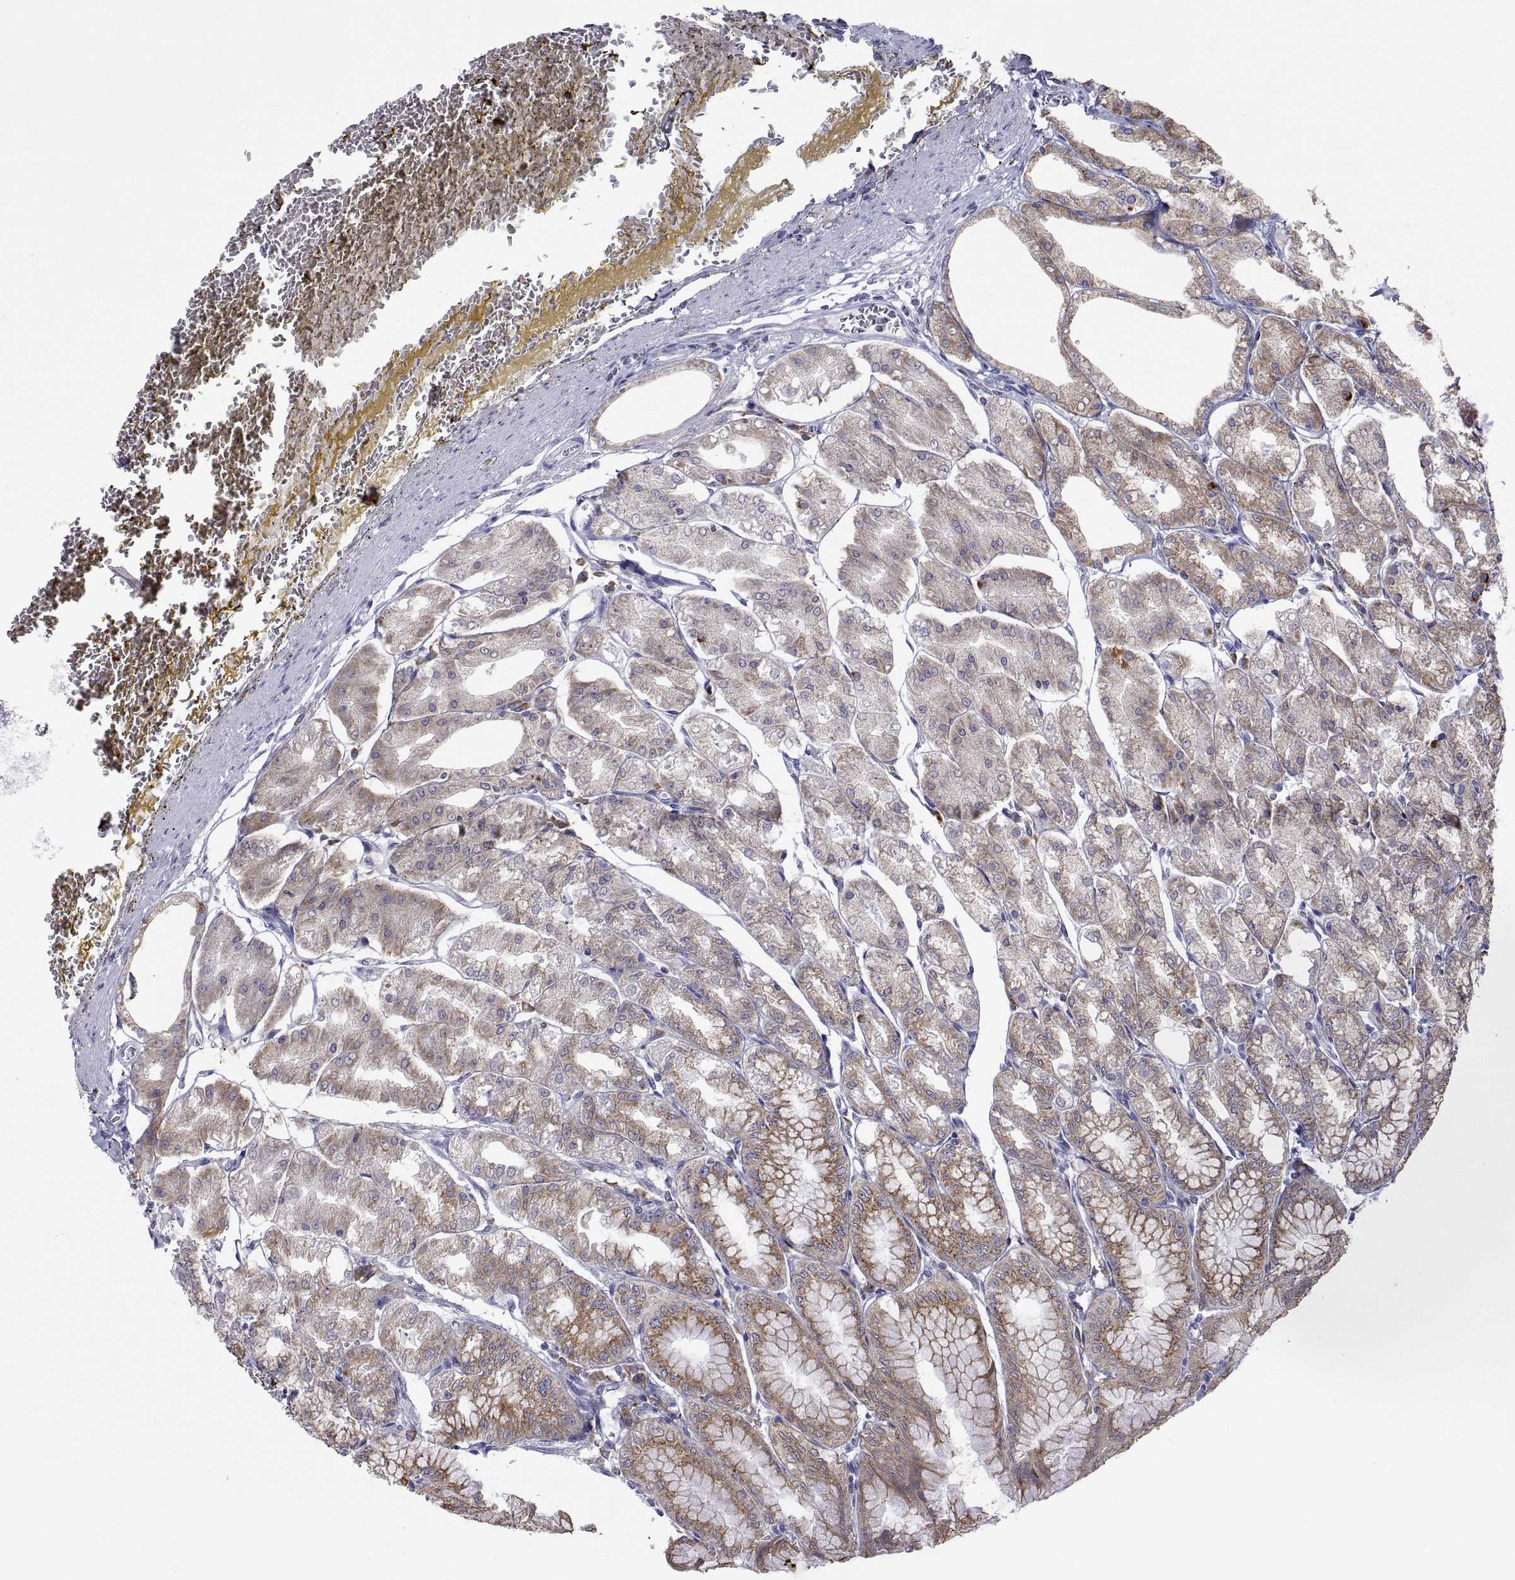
{"staining": {"intensity": "moderate", "quantity": "25%-75%", "location": "cytoplasmic/membranous"}, "tissue": "stomach", "cell_type": "Glandular cells", "image_type": "normal", "snomed": [{"axis": "morphology", "description": "Normal tissue, NOS"}, {"axis": "topography", "description": "Stomach, lower"}], "caption": "Stomach stained for a protein (brown) exhibits moderate cytoplasmic/membranous positive staining in about 25%-75% of glandular cells.", "gene": "ERO1A", "patient": {"sex": "male", "age": 71}}